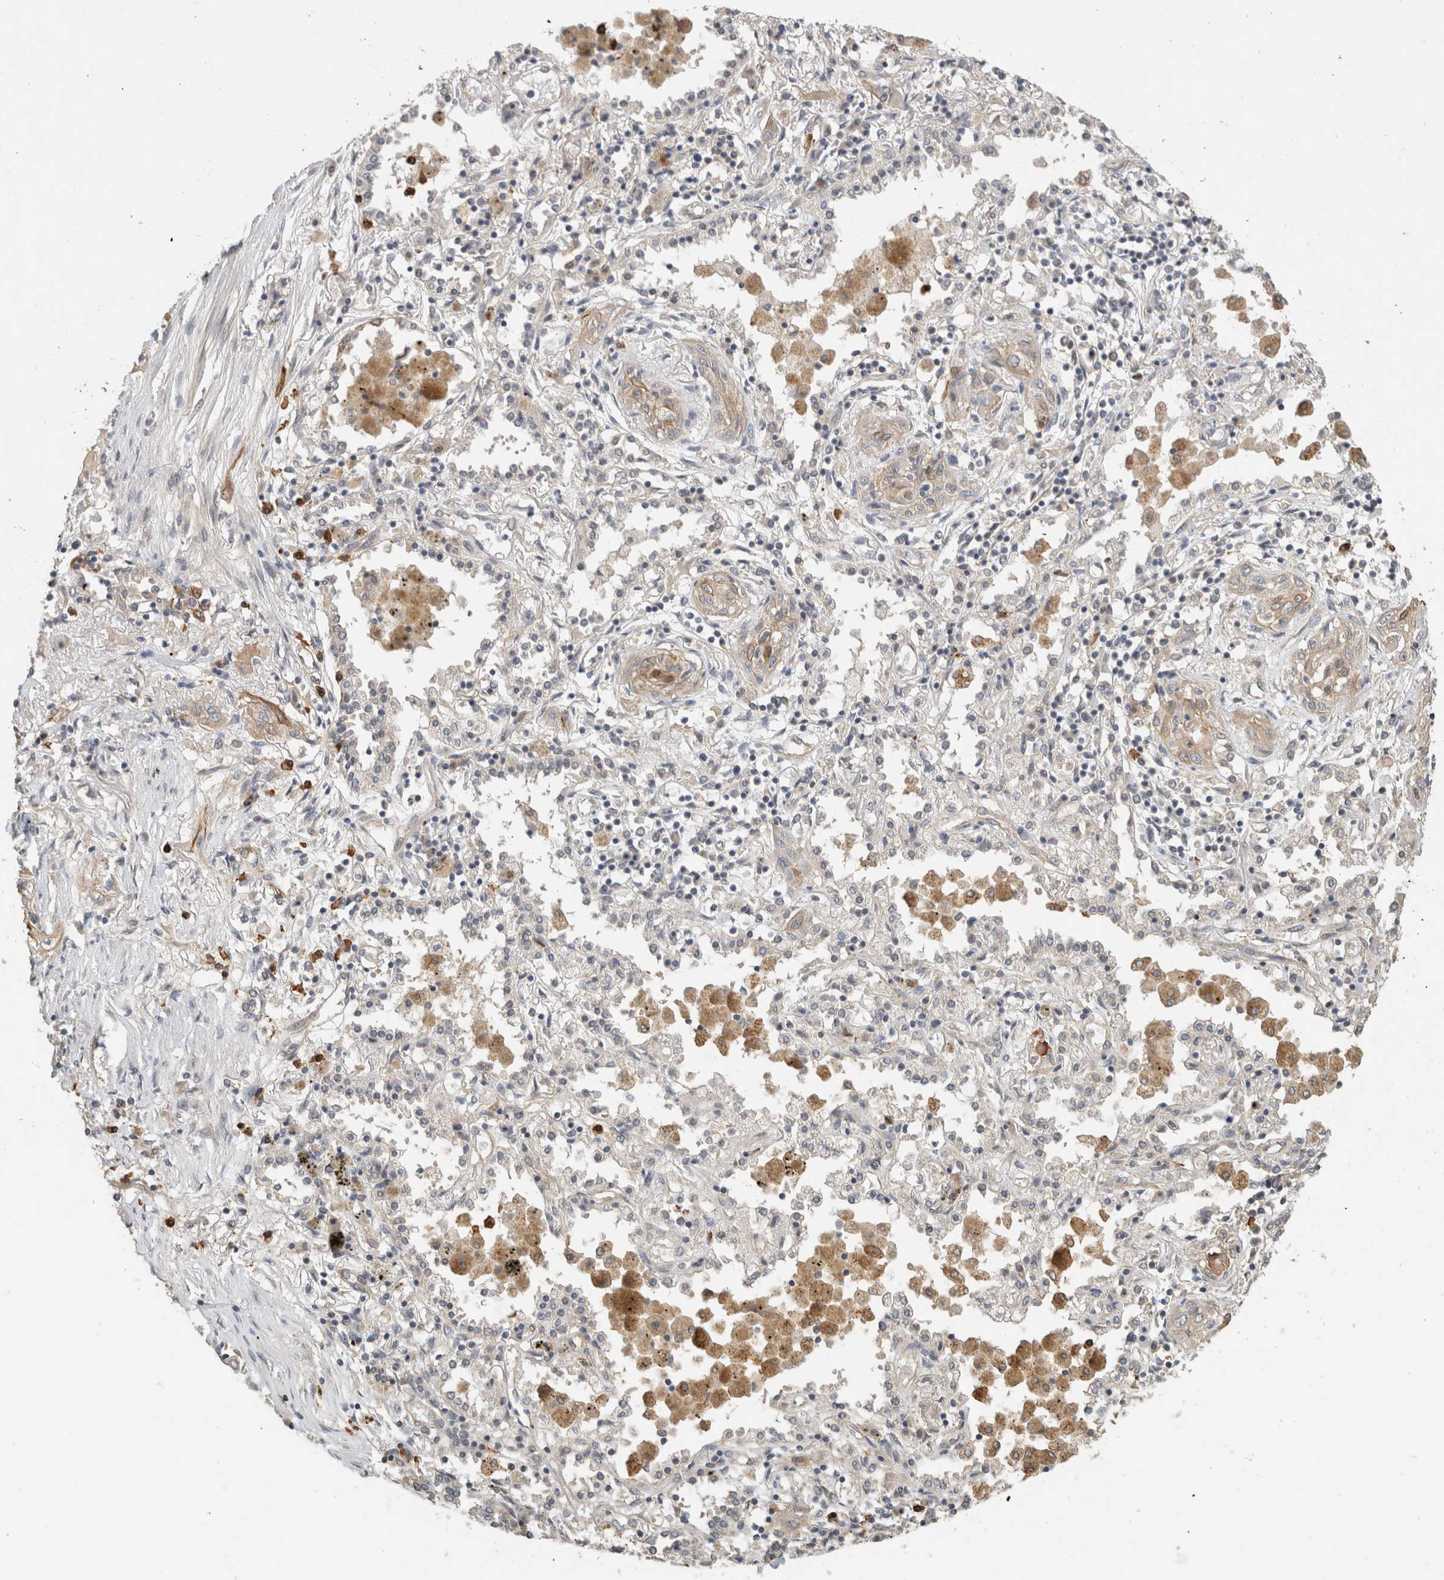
{"staining": {"intensity": "moderate", "quantity": "25%-75%", "location": "cytoplasmic/membranous"}, "tissue": "lung cancer", "cell_type": "Tumor cells", "image_type": "cancer", "snomed": [{"axis": "morphology", "description": "Squamous cell carcinoma, NOS"}, {"axis": "topography", "description": "Lung"}], "caption": "Squamous cell carcinoma (lung) was stained to show a protein in brown. There is medium levels of moderate cytoplasmic/membranous positivity in about 25%-75% of tumor cells.", "gene": "PUM1", "patient": {"sex": "female", "age": 47}}